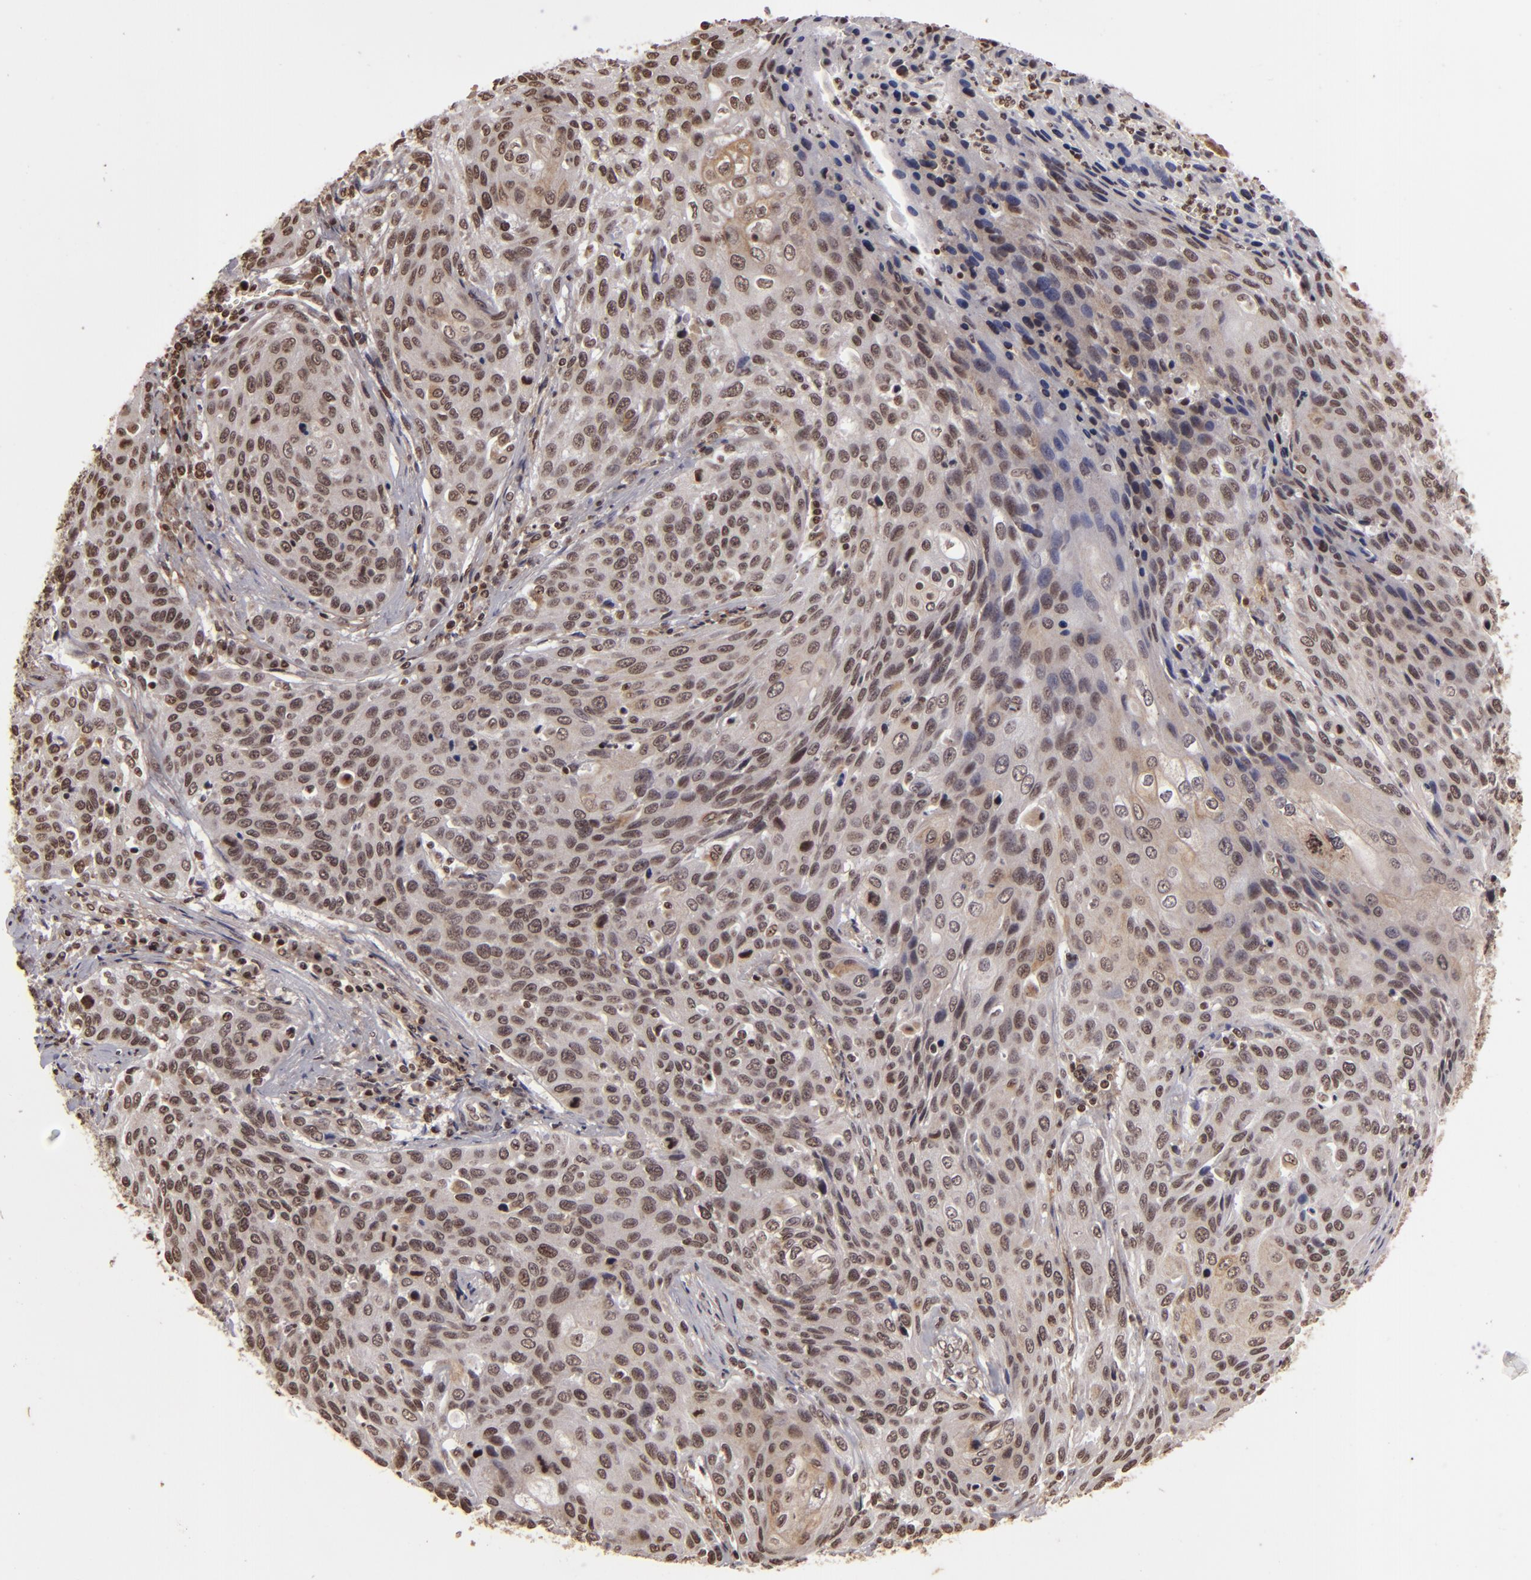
{"staining": {"intensity": "weak", "quantity": "25%-75%", "location": "cytoplasmic/membranous,nuclear"}, "tissue": "cervical cancer", "cell_type": "Tumor cells", "image_type": "cancer", "snomed": [{"axis": "morphology", "description": "Squamous cell carcinoma, NOS"}, {"axis": "topography", "description": "Cervix"}], "caption": "IHC image of human cervical cancer stained for a protein (brown), which displays low levels of weak cytoplasmic/membranous and nuclear staining in about 25%-75% of tumor cells.", "gene": "CUL3", "patient": {"sex": "female", "age": 32}}